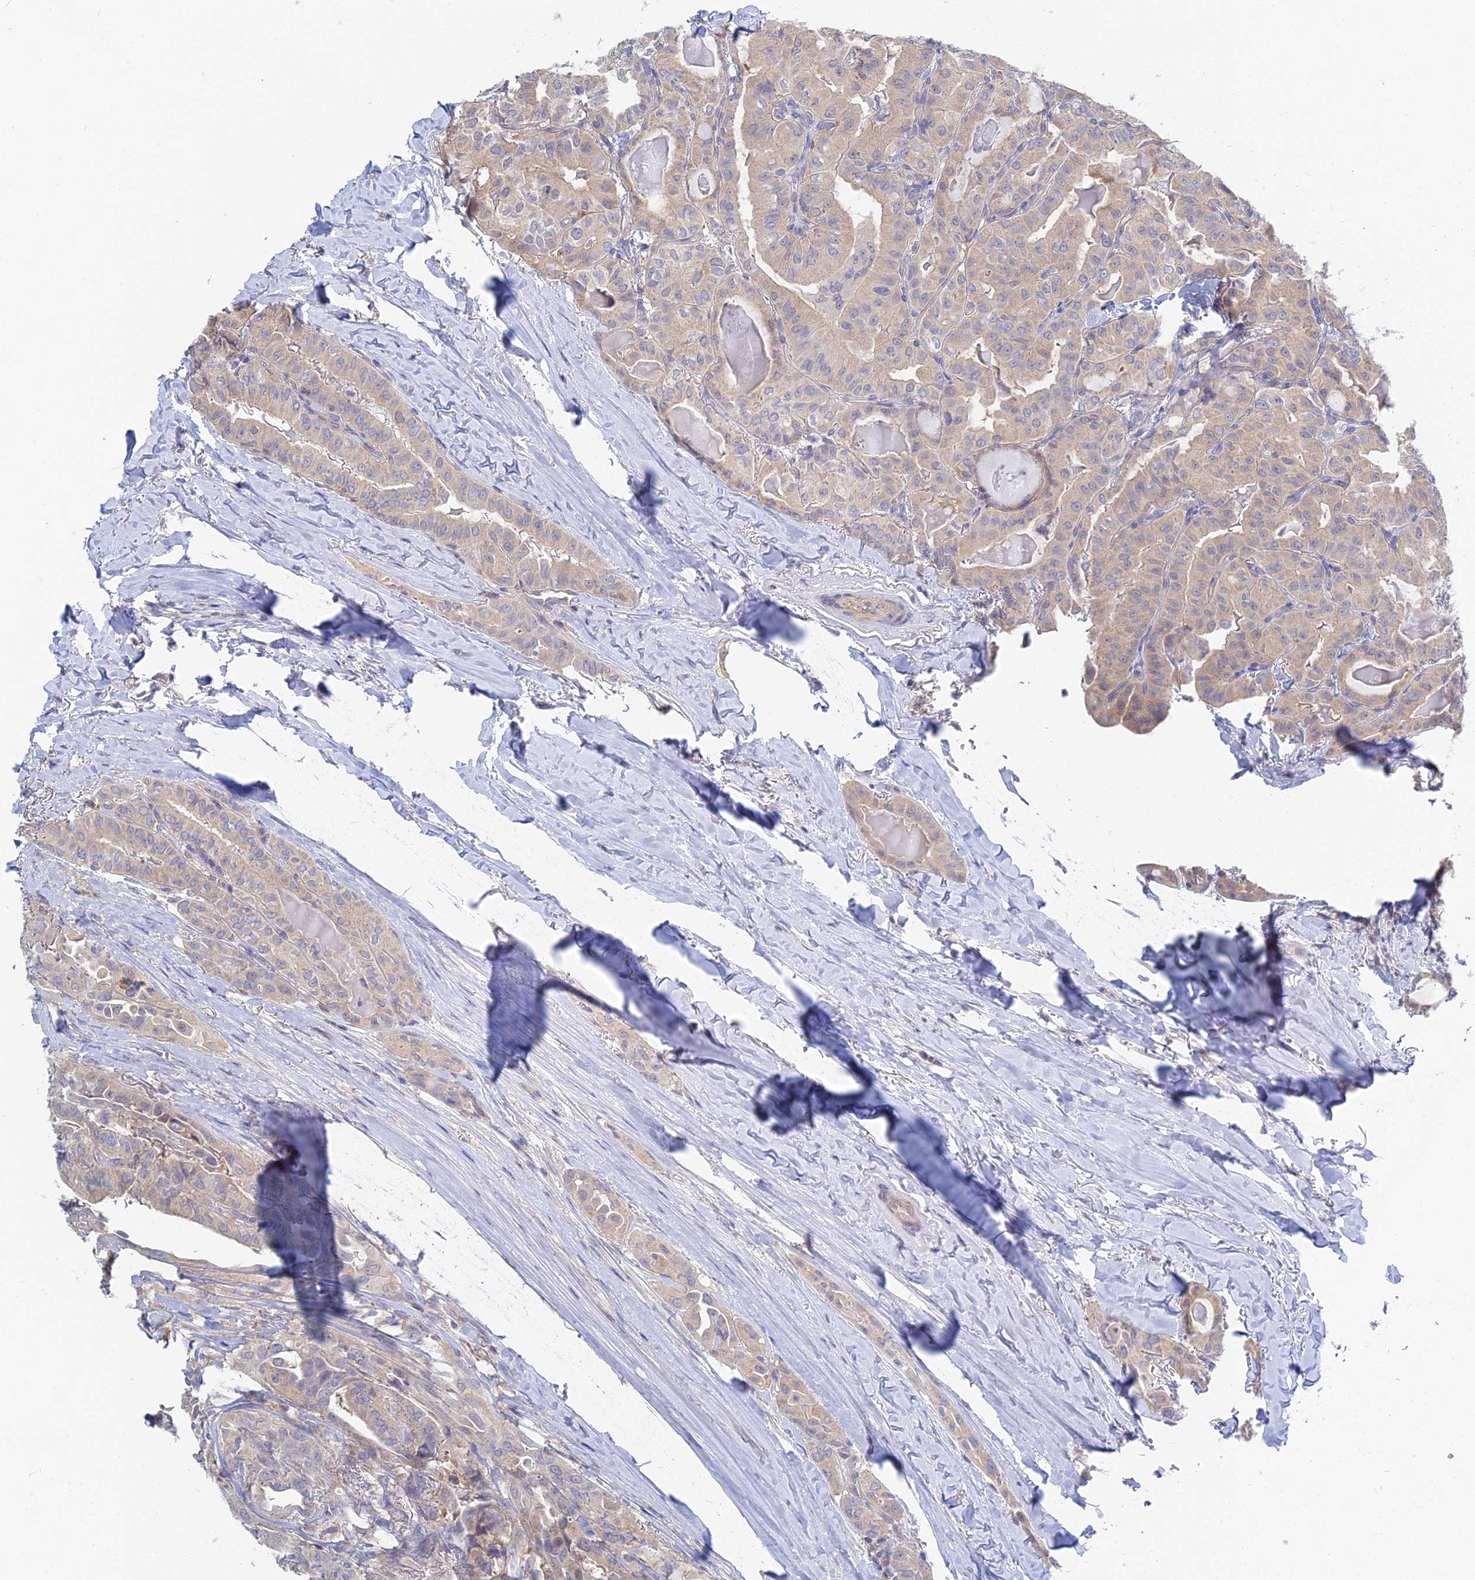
{"staining": {"intensity": "negative", "quantity": "none", "location": "none"}, "tissue": "thyroid cancer", "cell_type": "Tumor cells", "image_type": "cancer", "snomed": [{"axis": "morphology", "description": "Papillary adenocarcinoma, NOS"}, {"axis": "topography", "description": "Thyroid gland"}], "caption": "Thyroid papillary adenocarcinoma was stained to show a protein in brown. There is no significant expression in tumor cells. The staining was performed using DAB (3,3'-diaminobenzidine) to visualize the protein expression in brown, while the nuclei were stained in blue with hematoxylin (Magnification: 20x).", "gene": "DNAH14", "patient": {"sex": "female", "age": 68}}